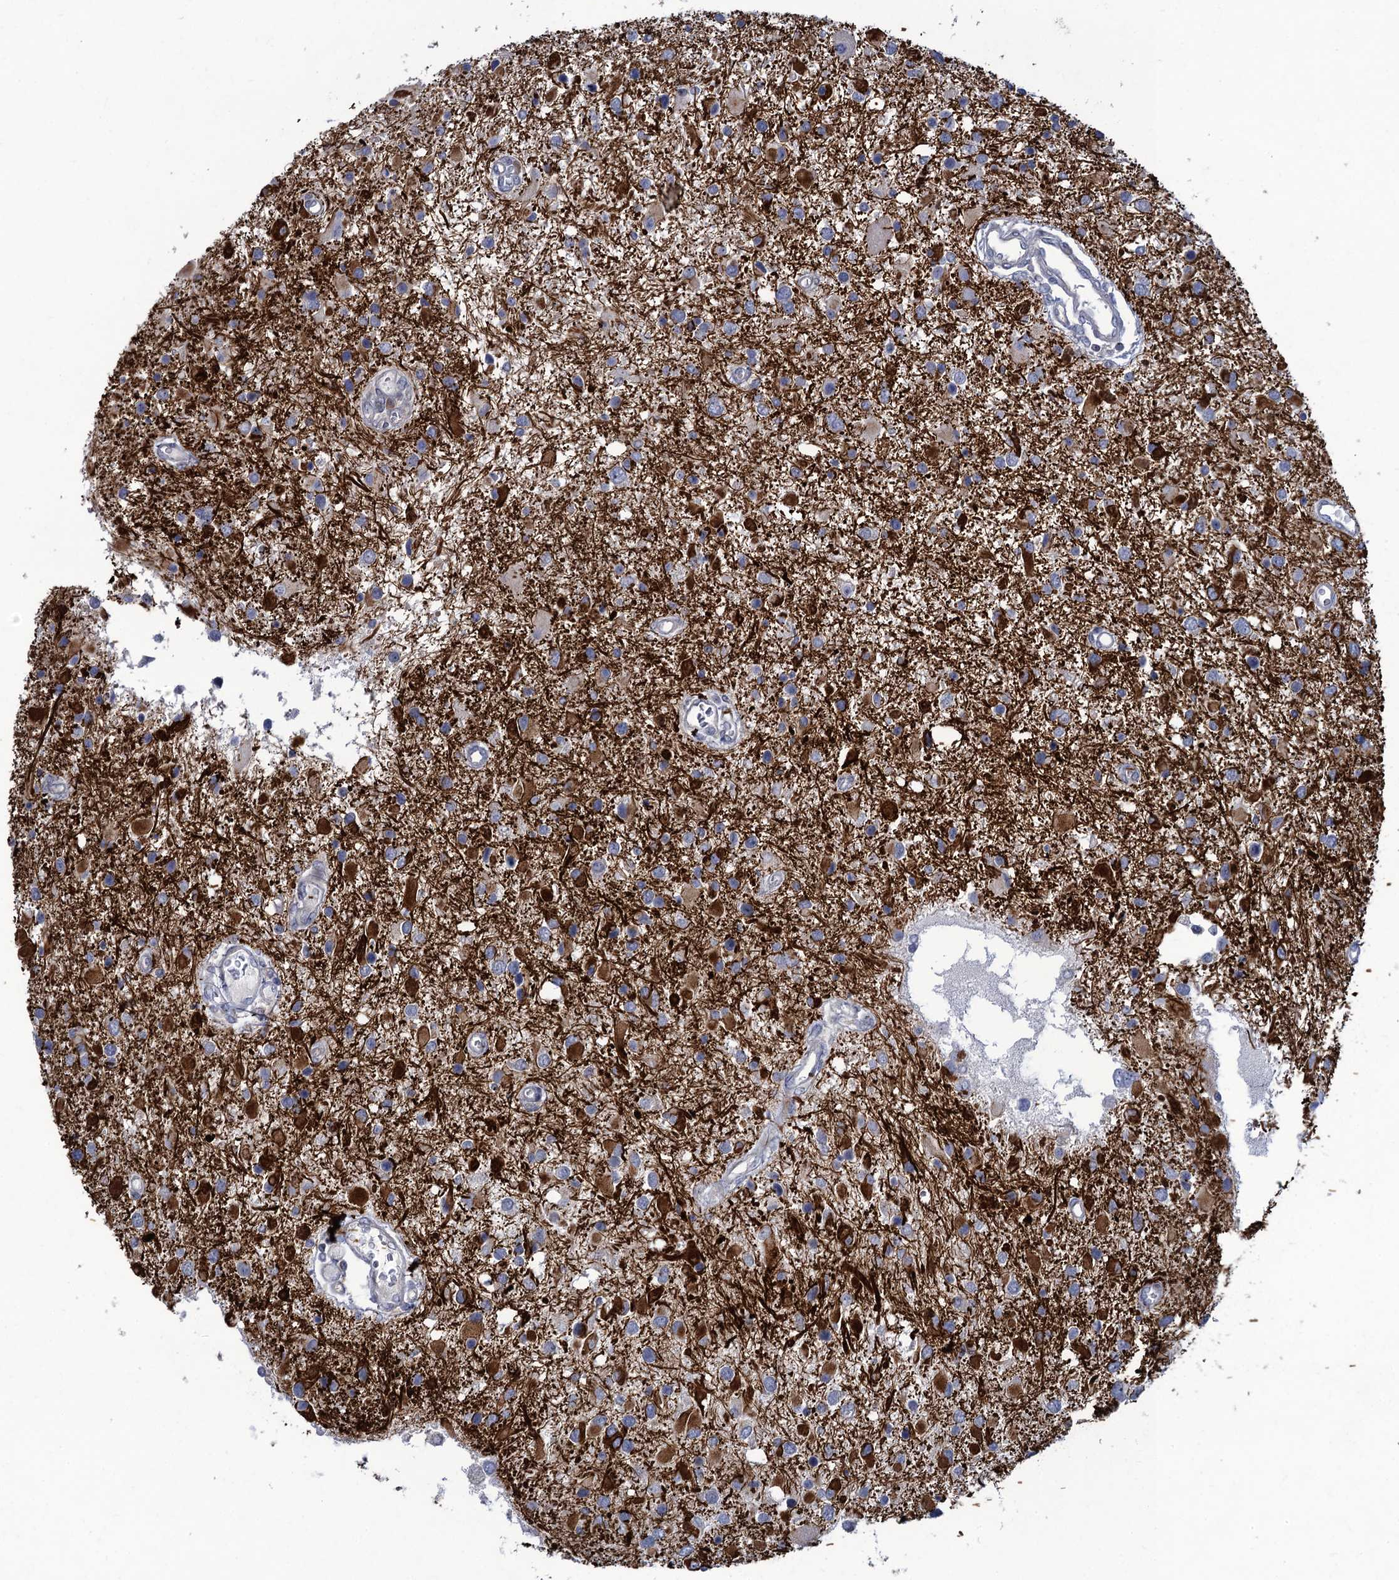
{"staining": {"intensity": "moderate", "quantity": "<25%", "location": "cytoplasmic/membranous"}, "tissue": "glioma", "cell_type": "Tumor cells", "image_type": "cancer", "snomed": [{"axis": "morphology", "description": "Glioma, malignant, High grade"}, {"axis": "topography", "description": "Brain"}], "caption": "The micrograph reveals a brown stain indicating the presence of a protein in the cytoplasmic/membranous of tumor cells in high-grade glioma (malignant). (Brightfield microscopy of DAB IHC at high magnification).", "gene": "QPCTL", "patient": {"sex": "male", "age": 53}}